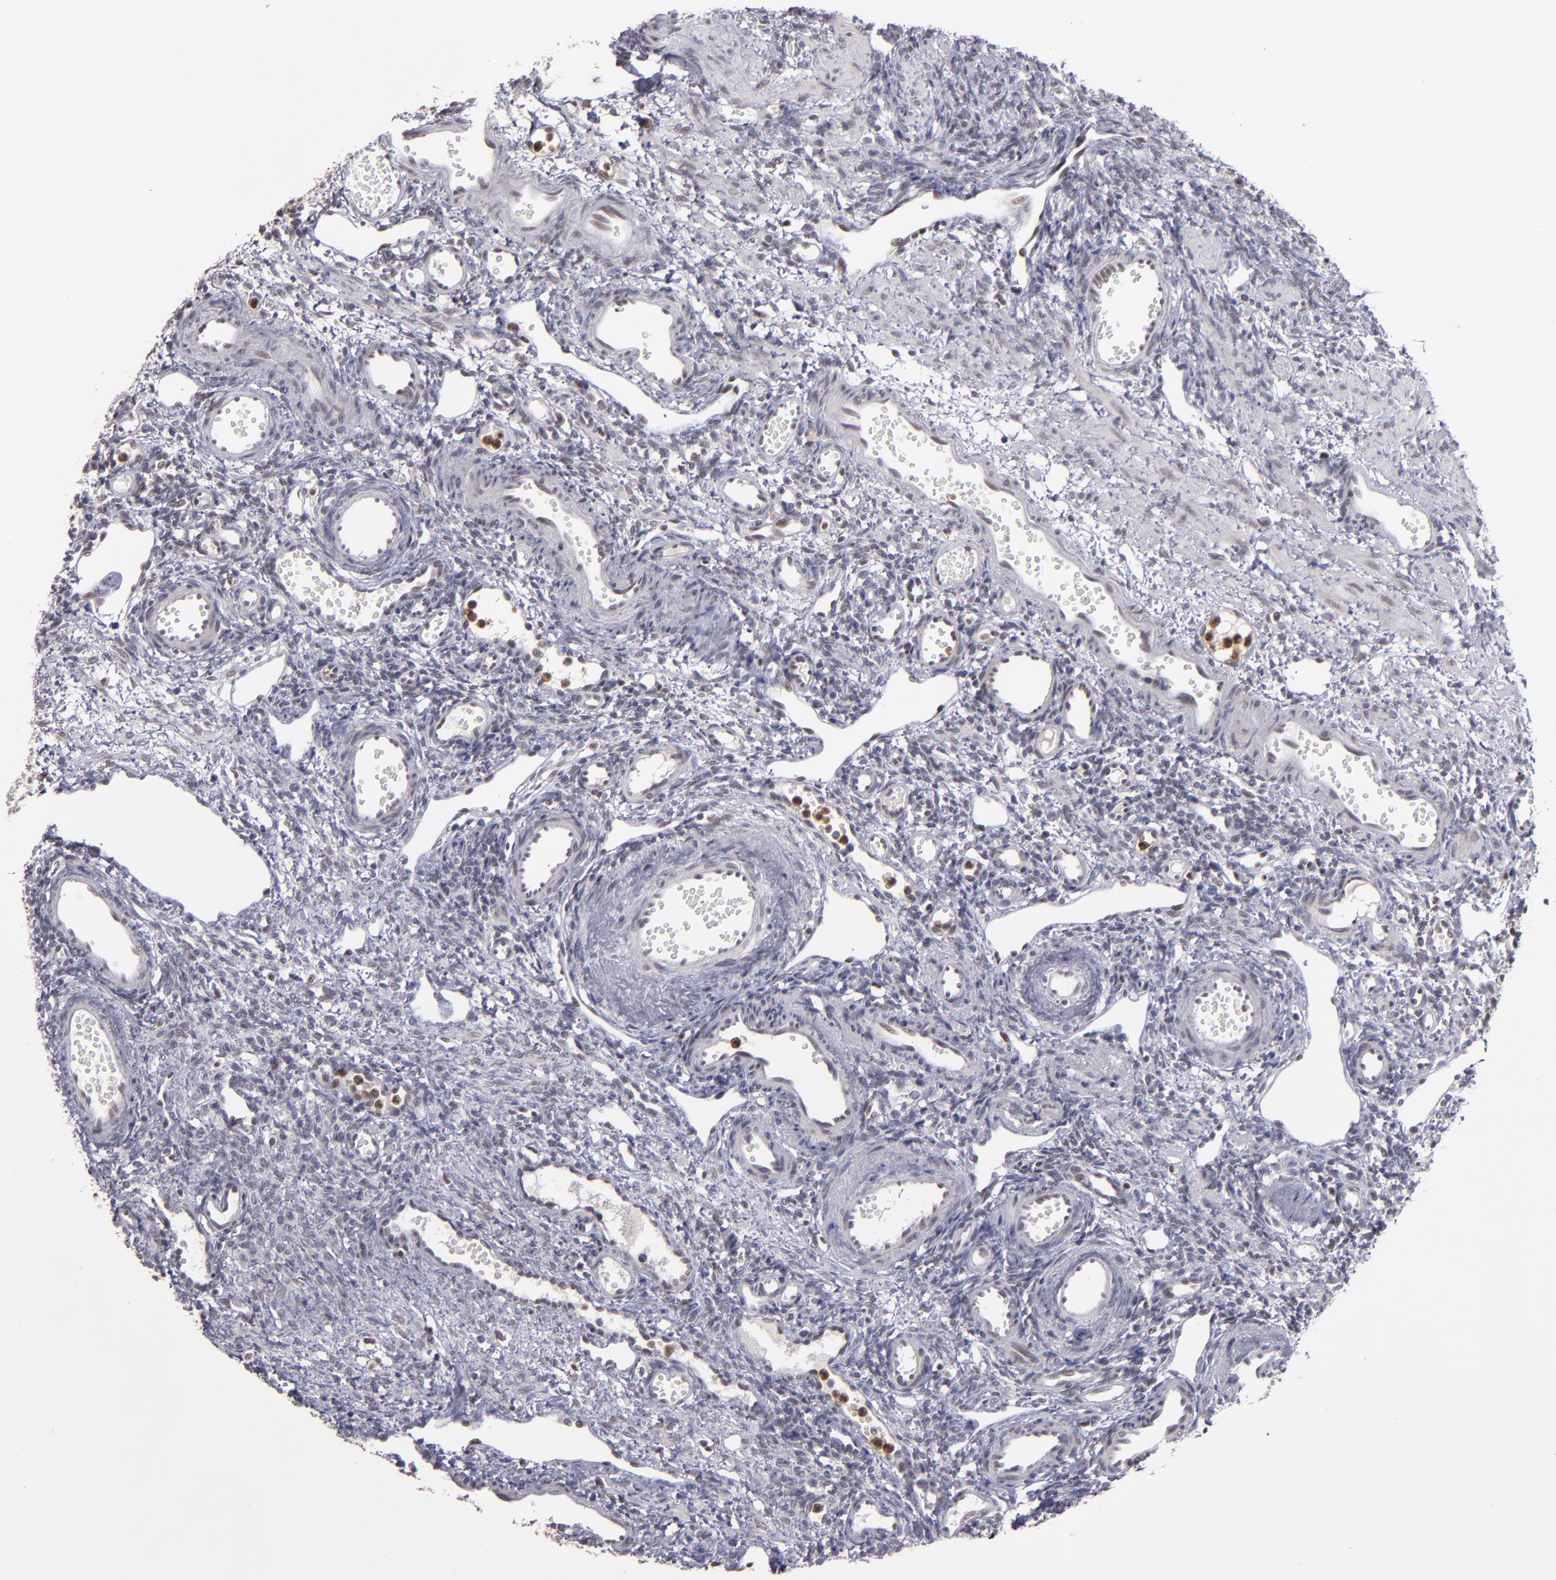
{"staining": {"intensity": "negative", "quantity": "none", "location": "none"}, "tissue": "ovary", "cell_type": "Follicle cells", "image_type": "normal", "snomed": [{"axis": "morphology", "description": "Normal tissue, NOS"}, {"axis": "topography", "description": "Ovary"}], "caption": "This image is of benign ovary stained with IHC to label a protein in brown with the nuclei are counter-stained blue. There is no expression in follicle cells.", "gene": "RREB1", "patient": {"sex": "female", "age": 33}}